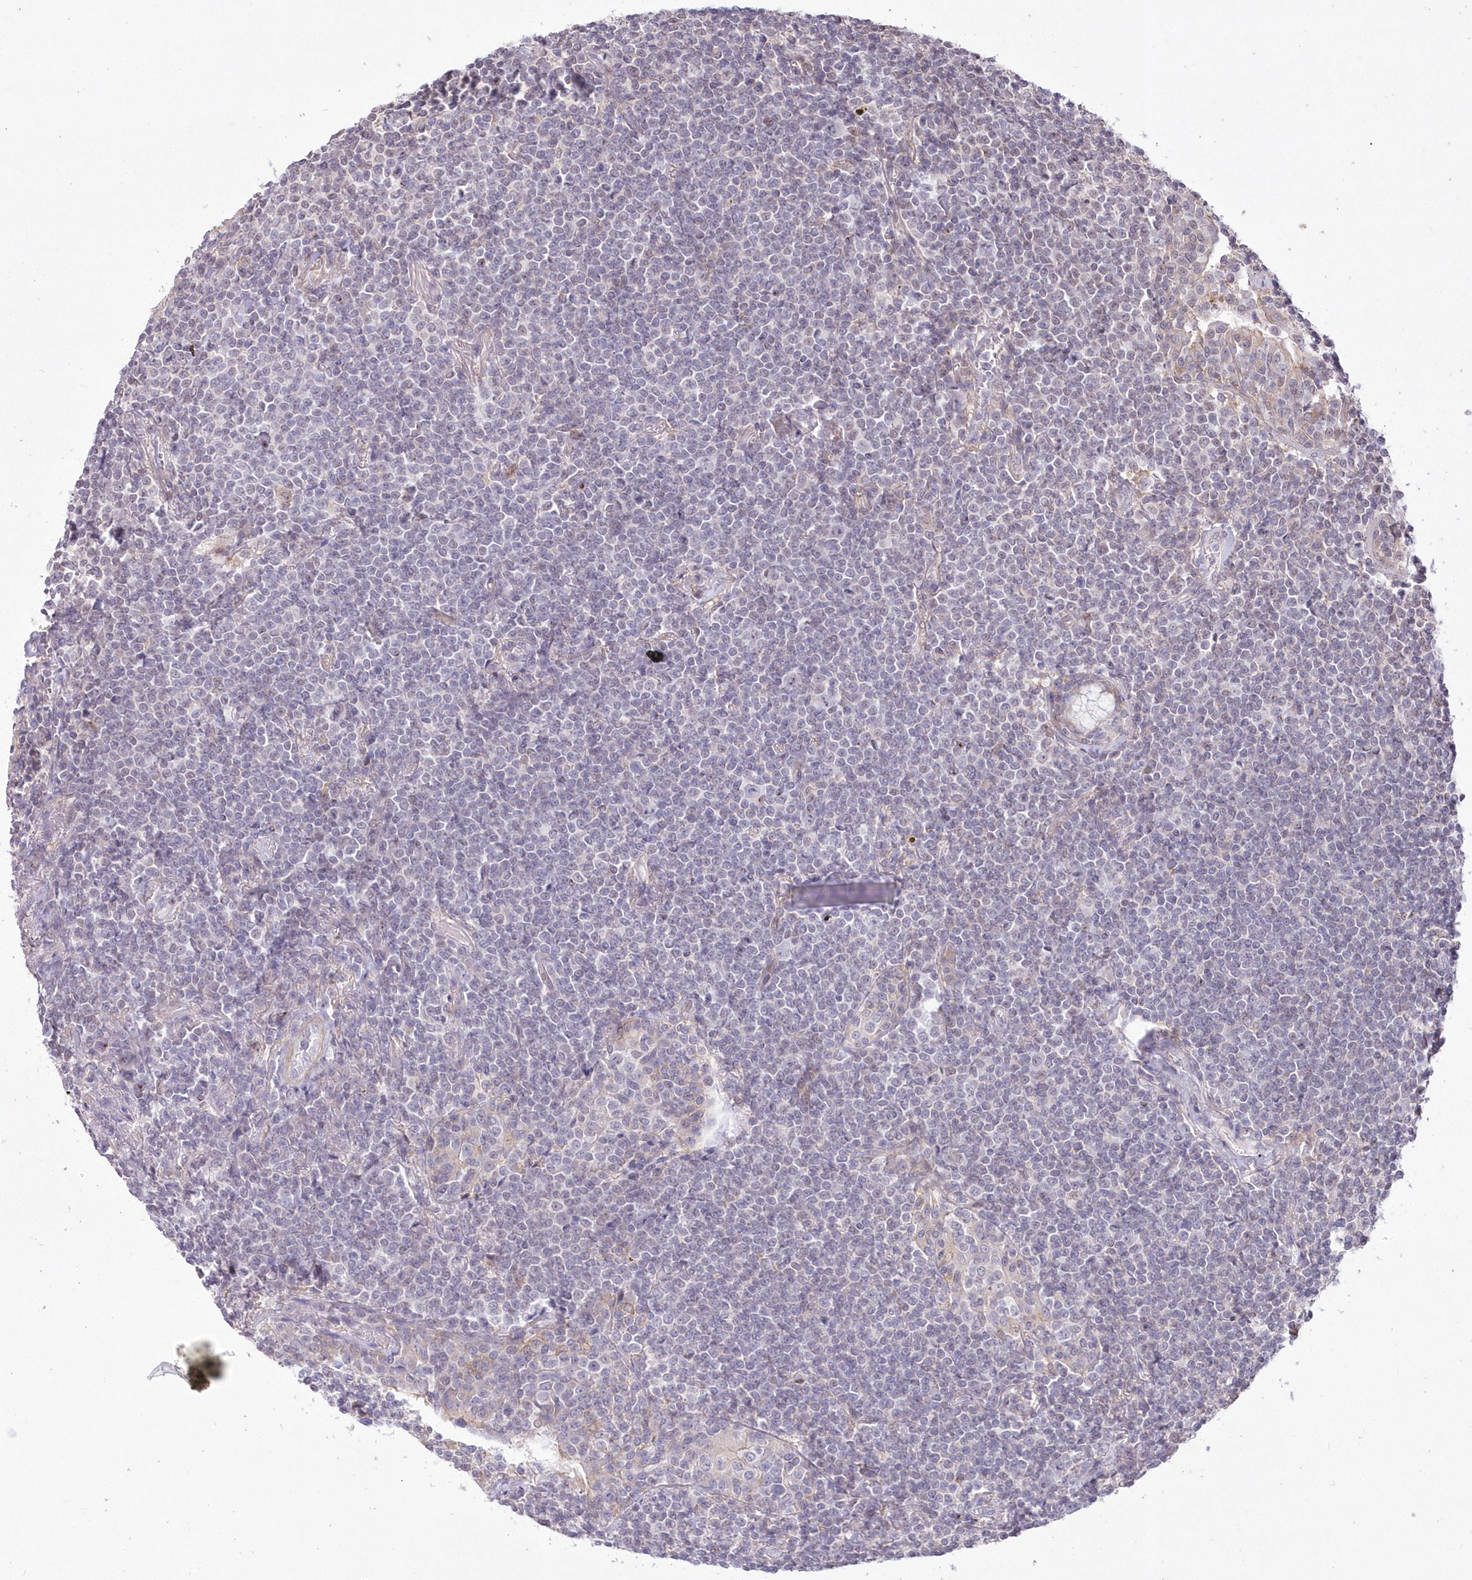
{"staining": {"intensity": "negative", "quantity": "none", "location": "none"}, "tissue": "lymphoma", "cell_type": "Tumor cells", "image_type": "cancer", "snomed": [{"axis": "morphology", "description": "Malignant lymphoma, non-Hodgkin's type, Low grade"}, {"axis": "topography", "description": "Lung"}], "caption": "IHC of malignant lymphoma, non-Hodgkin's type (low-grade) reveals no staining in tumor cells.", "gene": "FAM241B", "patient": {"sex": "female", "age": 71}}